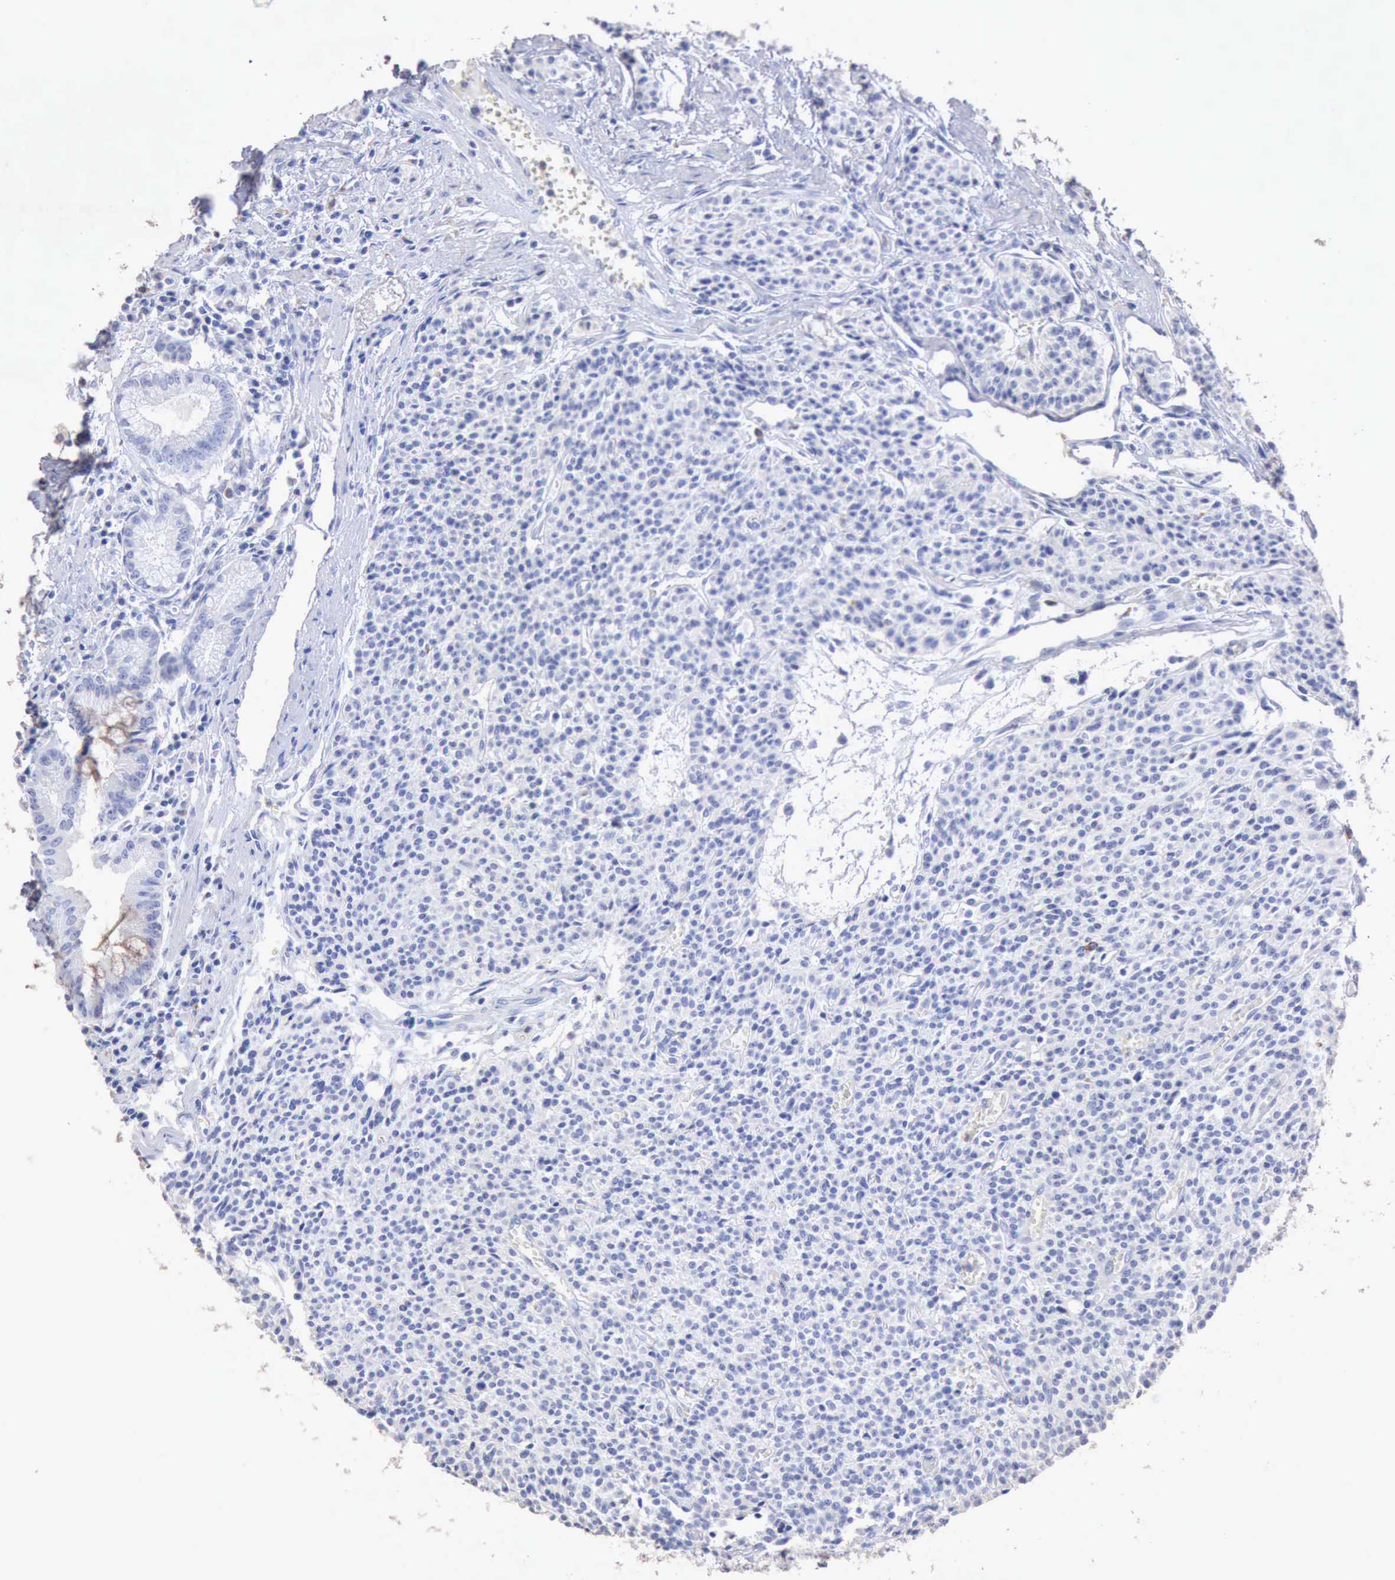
{"staining": {"intensity": "negative", "quantity": "none", "location": "none"}, "tissue": "carcinoid", "cell_type": "Tumor cells", "image_type": "cancer", "snomed": [{"axis": "morphology", "description": "Carcinoid, malignant, NOS"}, {"axis": "topography", "description": "Stomach"}], "caption": "High power microscopy histopathology image of an IHC histopathology image of malignant carcinoid, revealing no significant staining in tumor cells.", "gene": "KRT6B", "patient": {"sex": "female", "age": 76}}